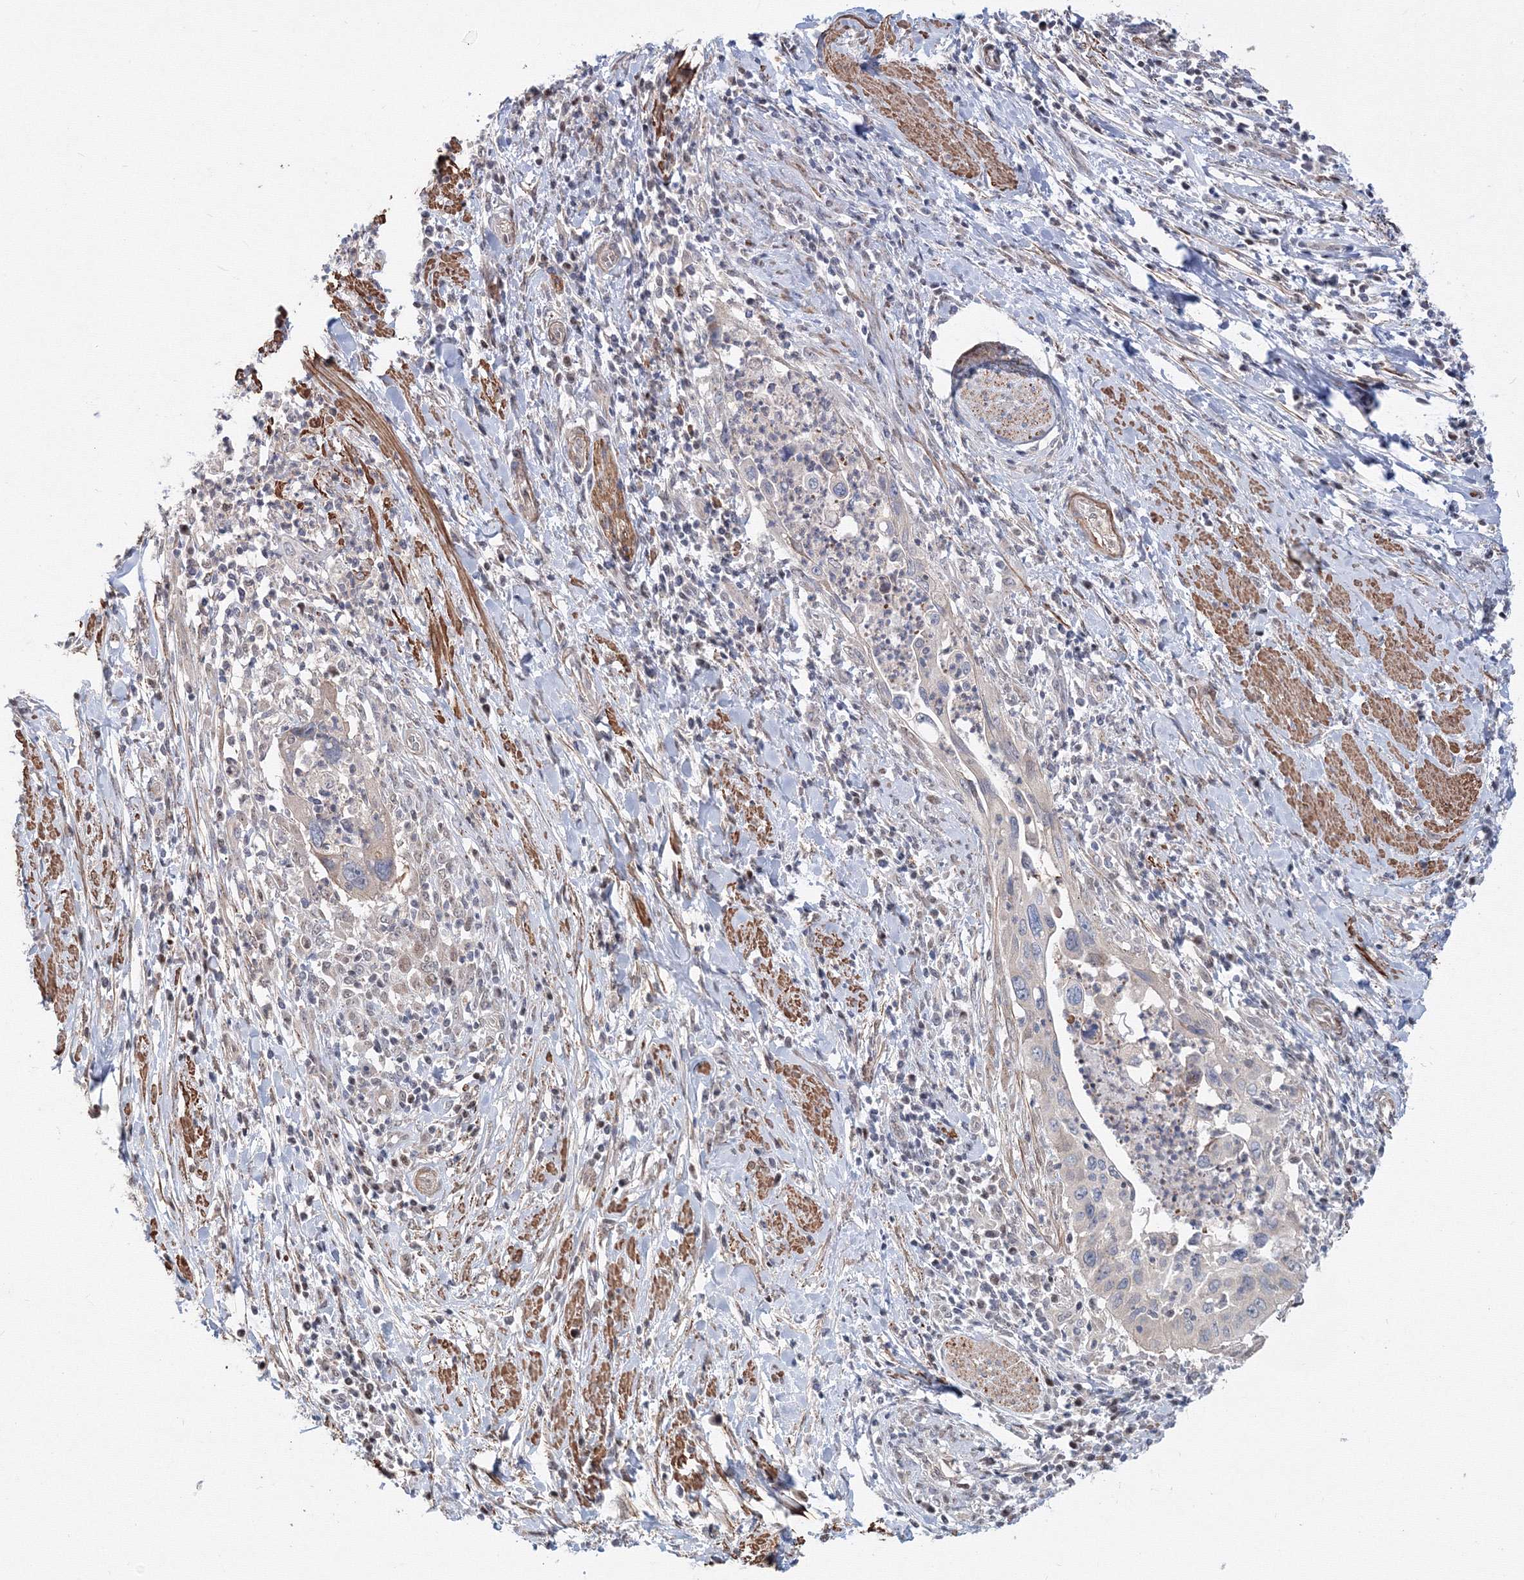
{"staining": {"intensity": "negative", "quantity": "none", "location": "none"}, "tissue": "cervical cancer", "cell_type": "Tumor cells", "image_type": "cancer", "snomed": [{"axis": "morphology", "description": "Squamous cell carcinoma, NOS"}, {"axis": "topography", "description": "Cervix"}], "caption": "DAB immunohistochemical staining of human cervical squamous cell carcinoma shows no significant positivity in tumor cells.", "gene": "ARHGAP21", "patient": {"sex": "female", "age": 38}}